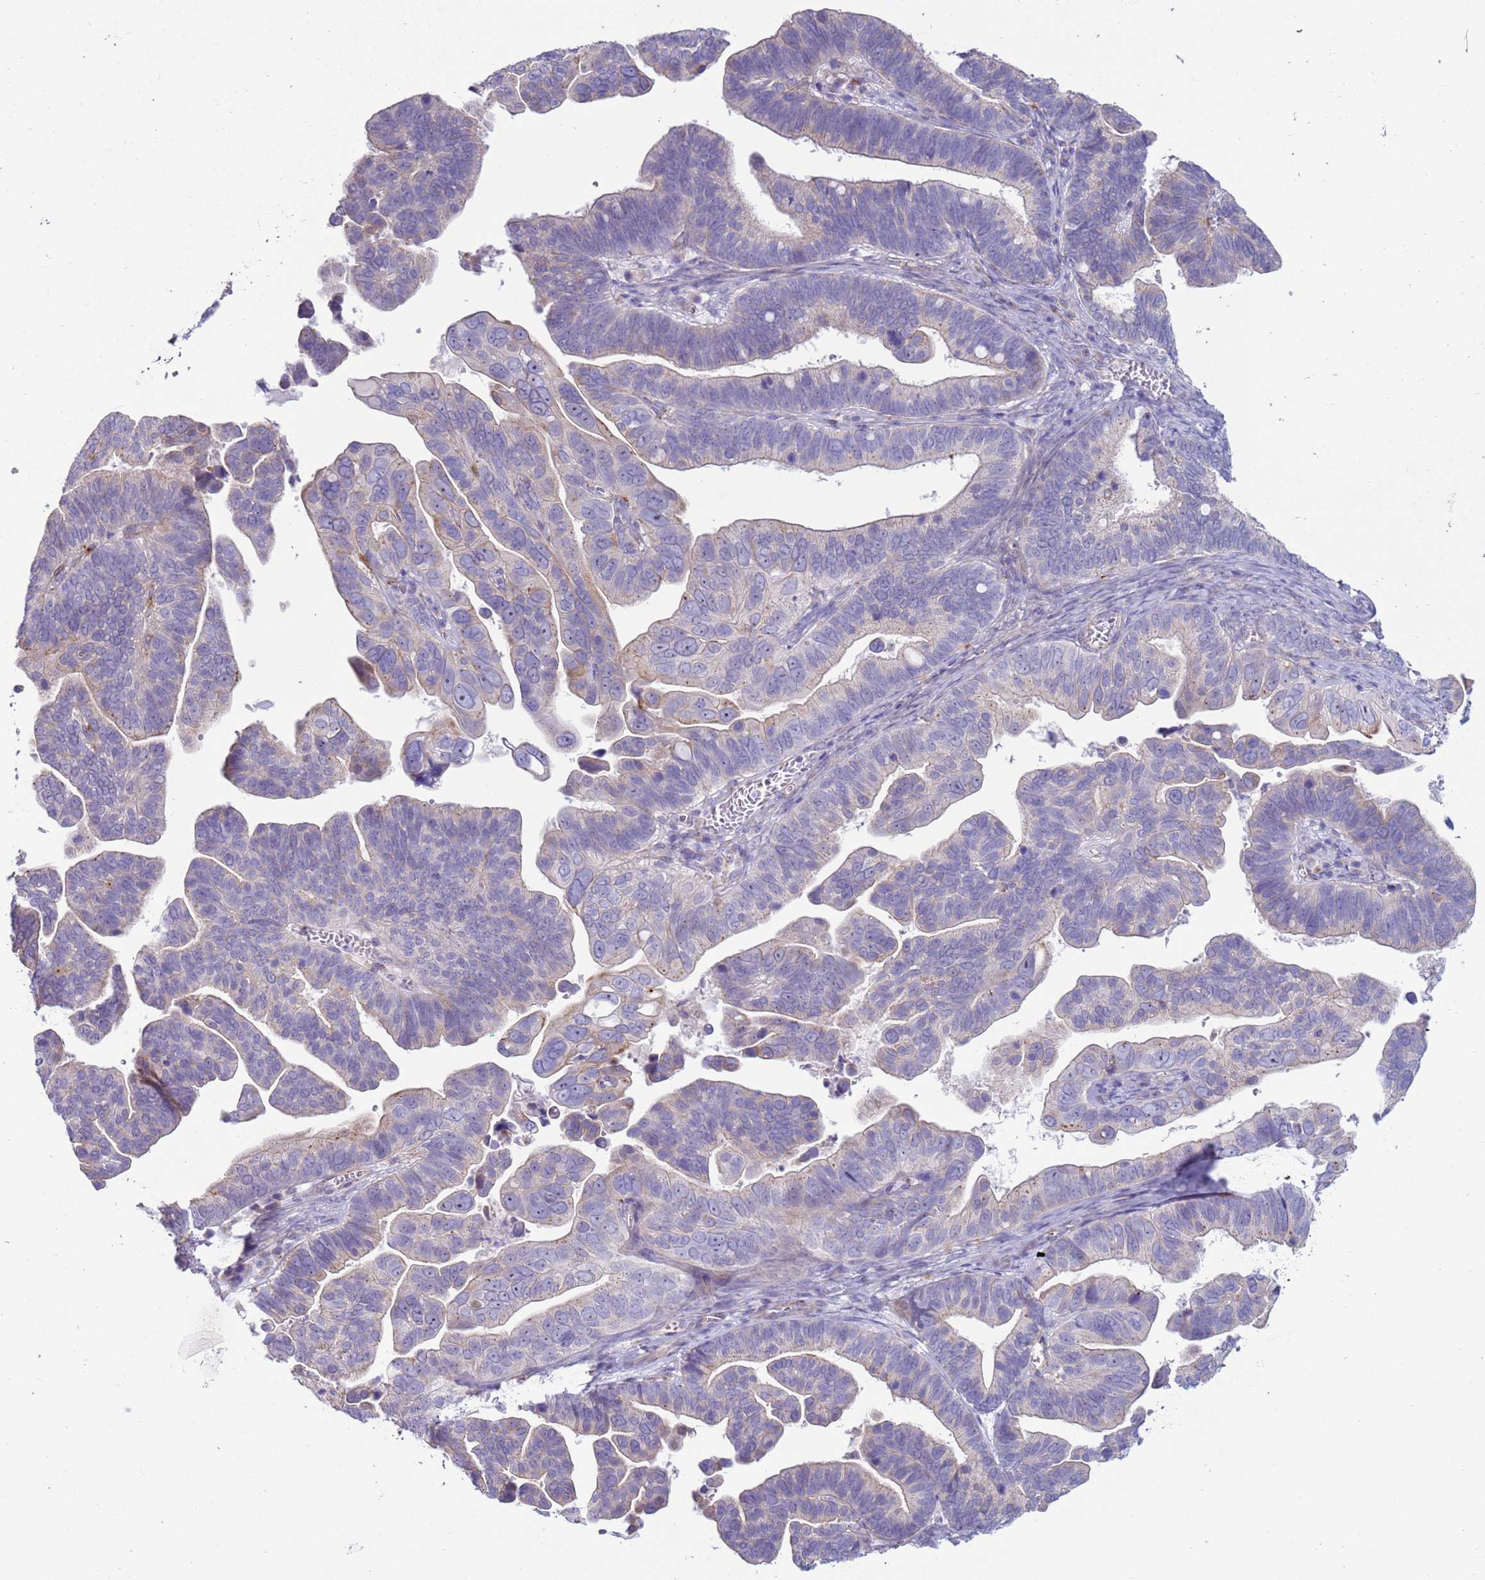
{"staining": {"intensity": "weak", "quantity": "<25%", "location": "cytoplasmic/membranous"}, "tissue": "ovarian cancer", "cell_type": "Tumor cells", "image_type": "cancer", "snomed": [{"axis": "morphology", "description": "Cystadenocarcinoma, serous, NOS"}, {"axis": "topography", "description": "Ovary"}], "caption": "An image of human ovarian cancer is negative for staining in tumor cells.", "gene": "HEATR1", "patient": {"sex": "female", "age": 56}}